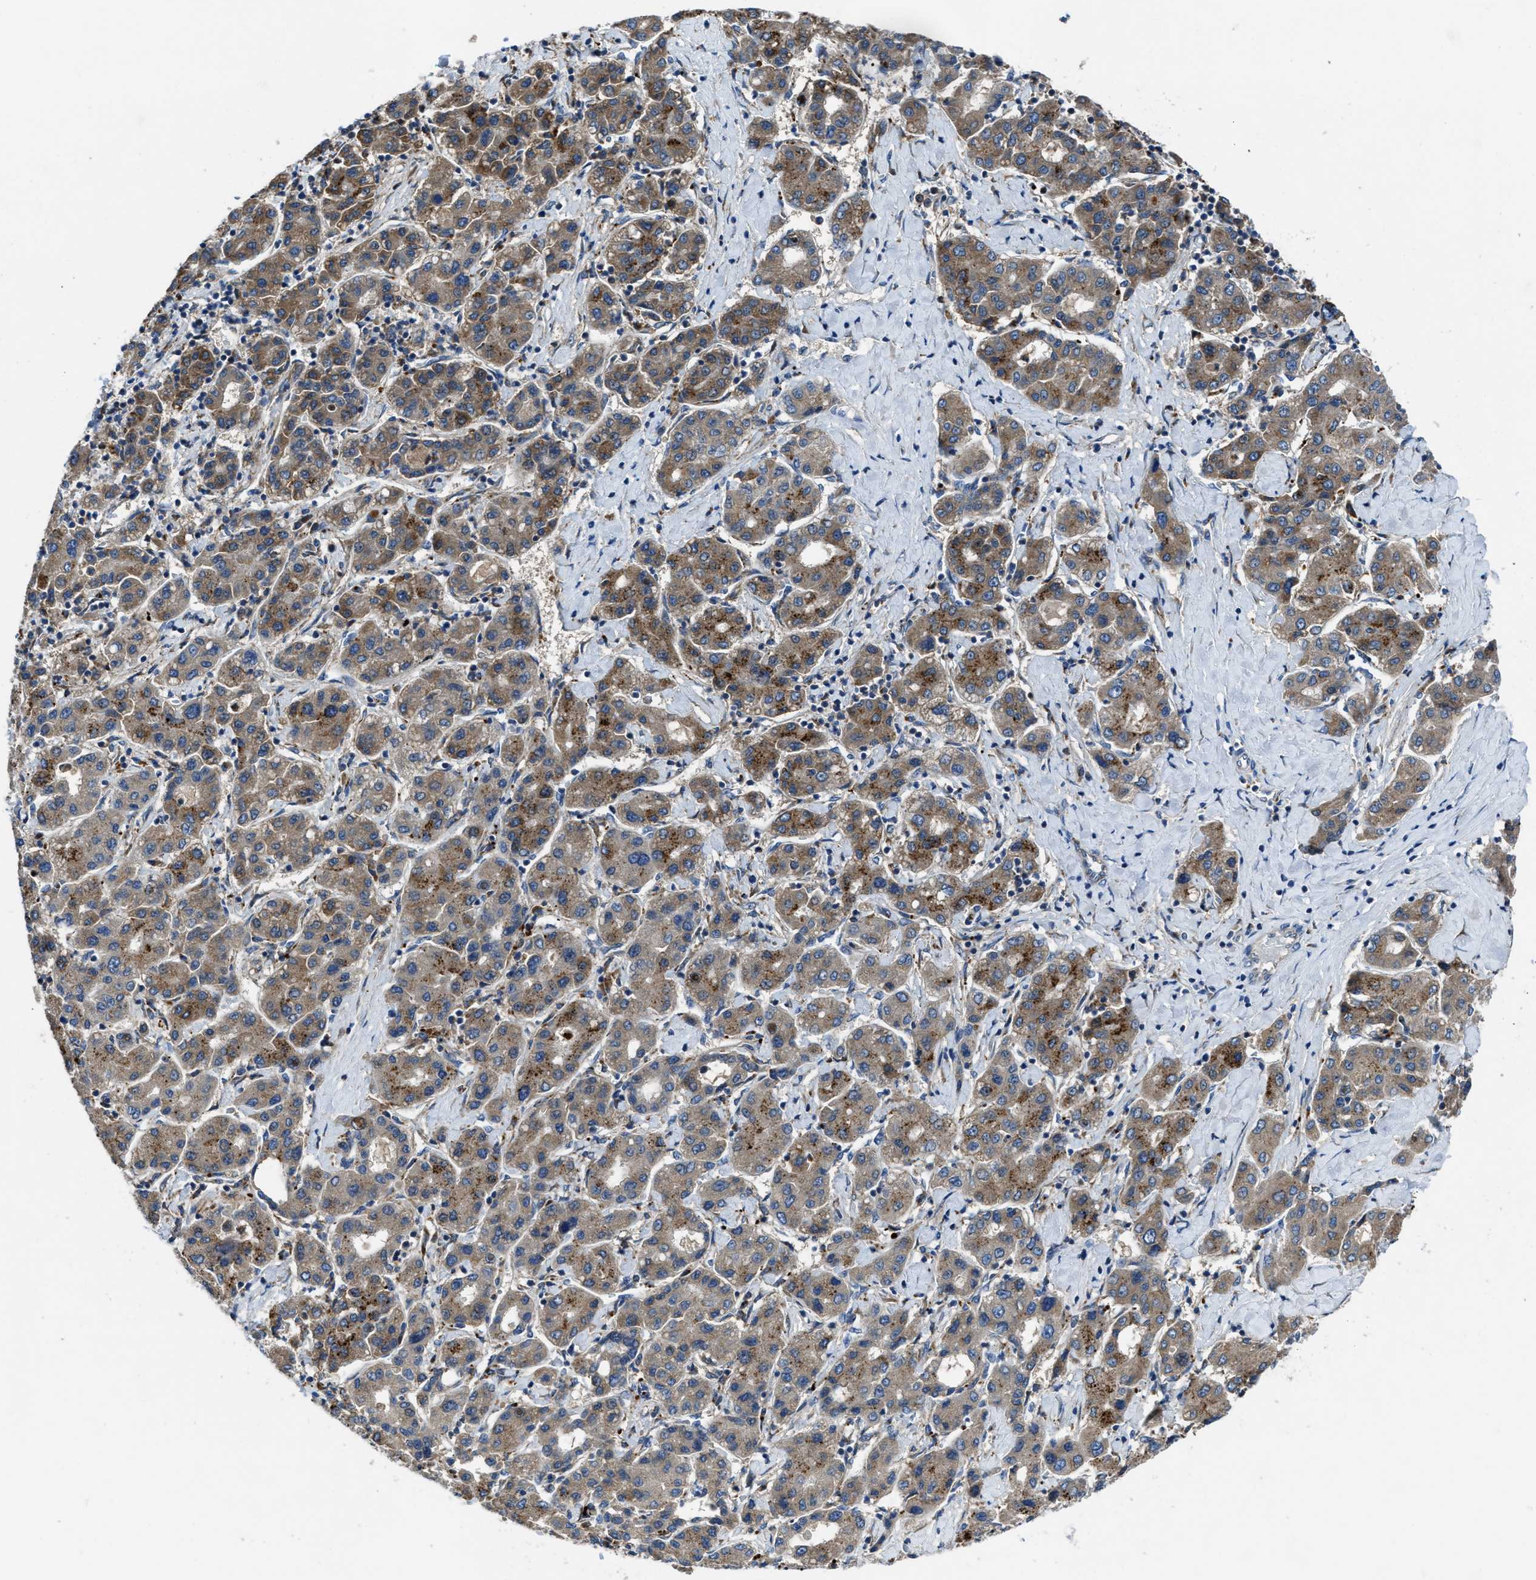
{"staining": {"intensity": "moderate", "quantity": "25%-75%", "location": "cytoplasmic/membranous"}, "tissue": "liver cancer", "cell_type": "Tumor cells", "image_type": "cancer", "snomed": [{"axis": "morphology", "description": "Carcinoma, Hepatocellular, NOS"}, {"axis": "topography", "description": "Liver"}], "caption": "This image exhibits liver cancer (hepatocellular carcinoma) stained with immunohistochemistry (IHC) to label a protein in brown. The cytoplasmic/membranous of tumor cells show moderate positivity for the protein. Nuclei are counter-stained blue.", "gene": "MAP3K20", "patient": {"sex": "male", "age": 65}}